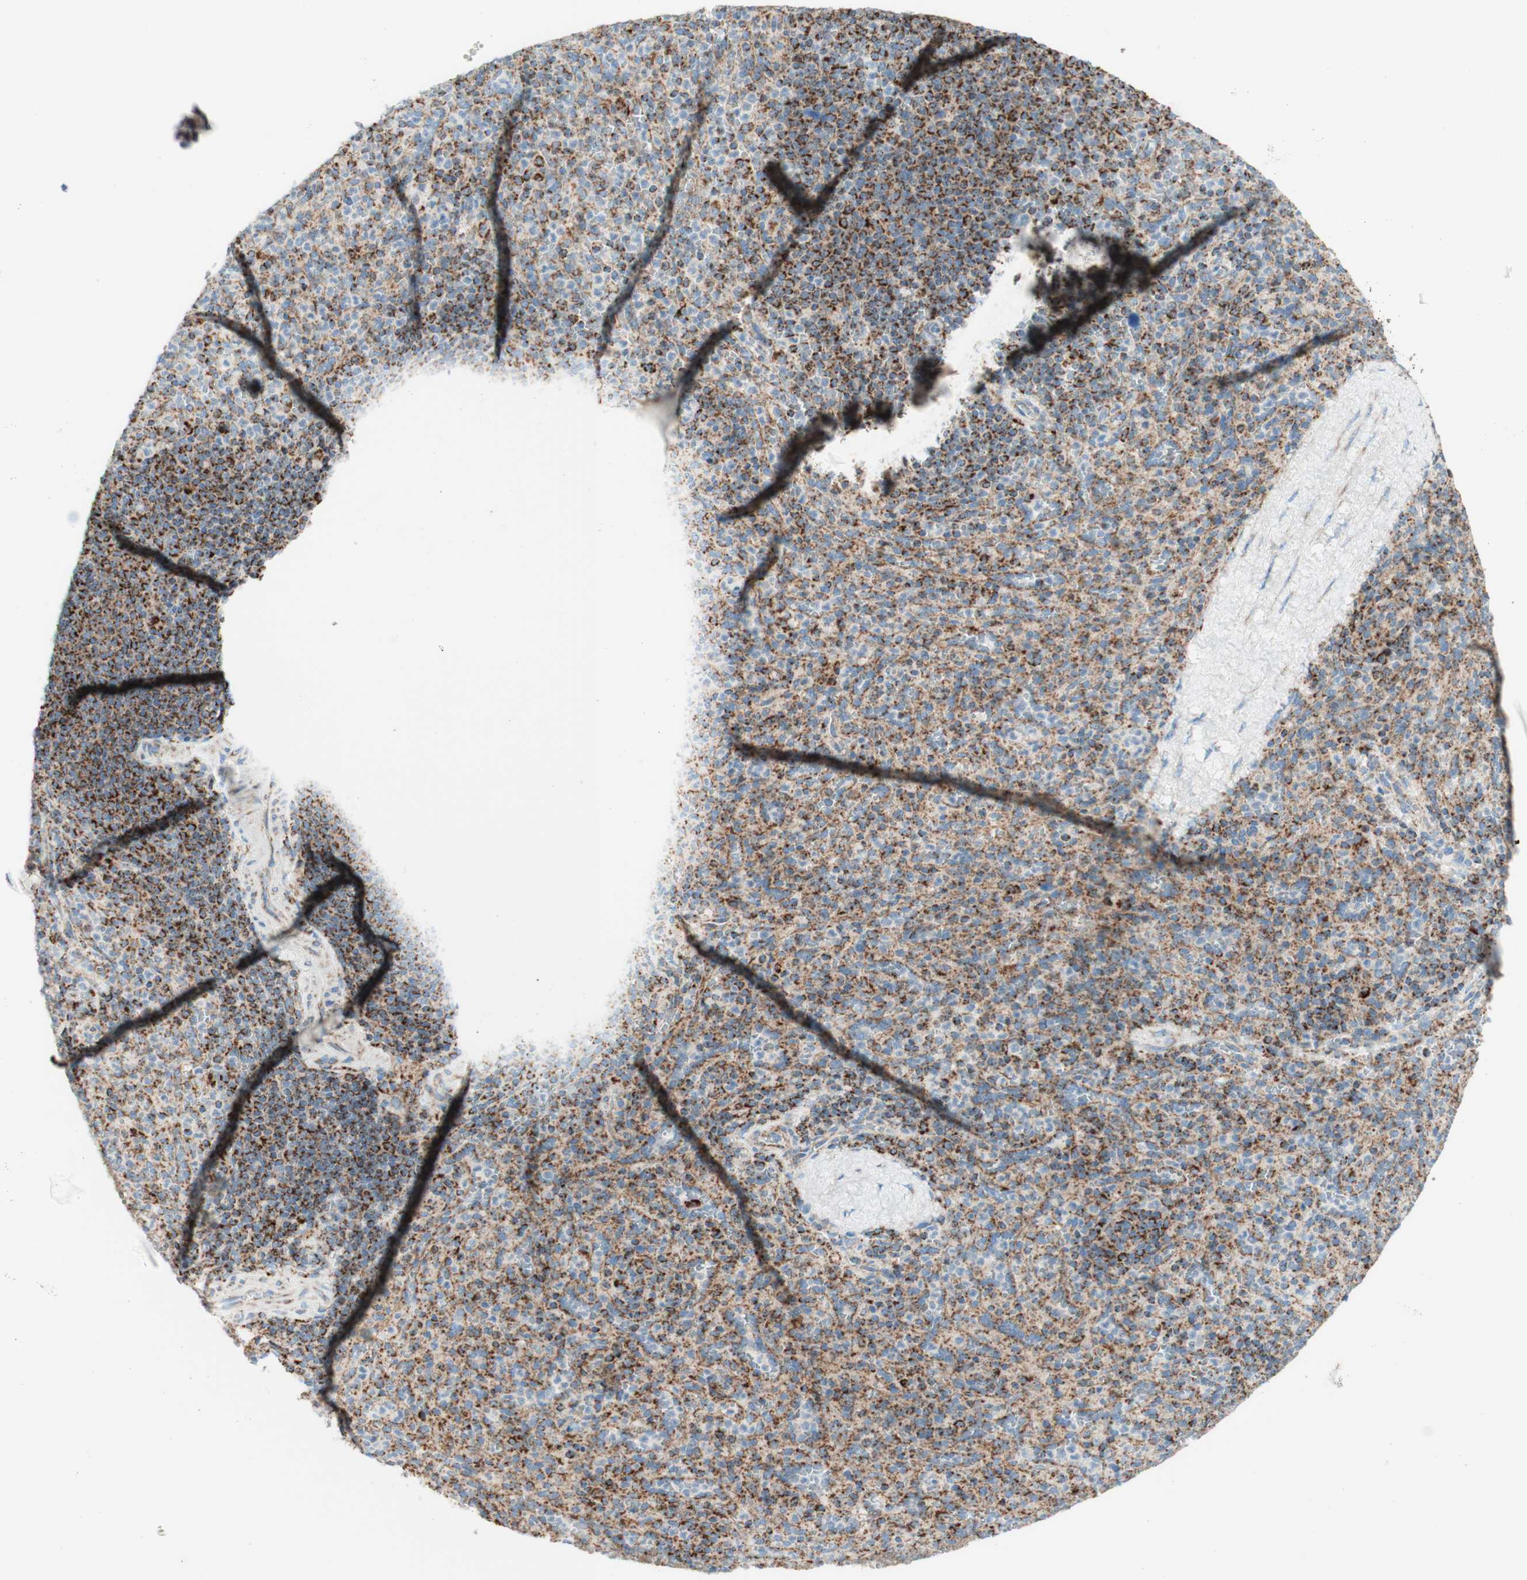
{"staining": {"intensity": "moderate", "quantity": "<25%", "location": "cytoplasmic/membranous"}, "tissue": "spleen", "cell_type": "Cells in red pulp", "image_type": "normal", "snomed": [{"axis": "morphology", "description": "Normal tissue, NOS"}, {"axis": "topography", "description": "Spleen"}], "caption": "Immunohistochemical staining of benign human spleen shows <25% levels of moderate cytoplasmic/membranous protein expression in about <25% of cells in red pulp.", "gene": "TOMM20", "patient": {"sex": "male", "age": 36}}